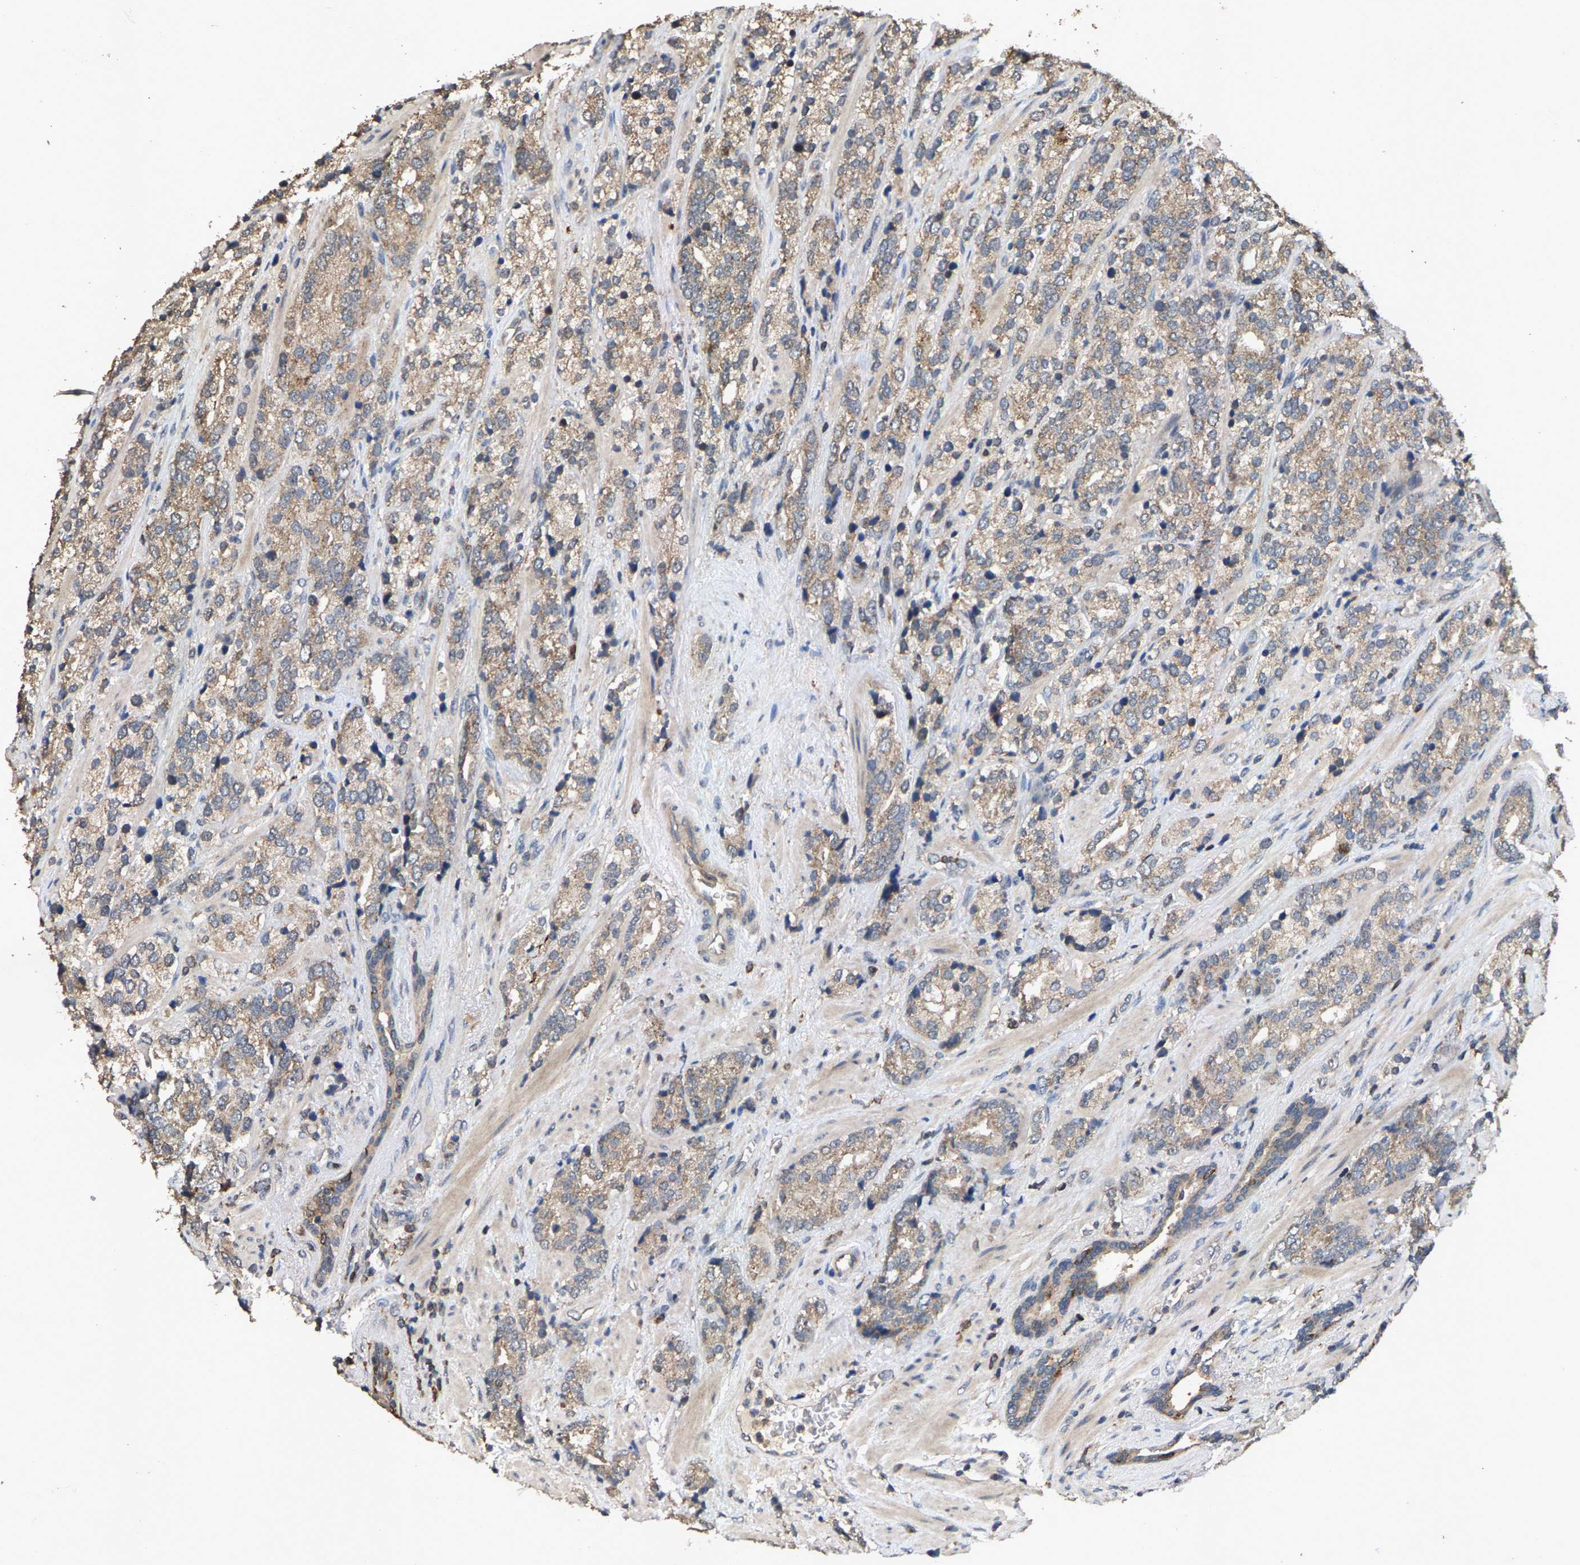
{"staining": {"intensity": "moderate", "quantity": ">75%", "location": "cytoplasmic/membranous"}, "tissue": "prostate cancer", "cell_type": "Tumor cells", "image_type": "cancer", "snomed": [{"axis": "morphology", "description": "Adenocarcinoma, High grade"}, {"axis": "topography", "description": "Prostate"}], "caption": "Immunohistochemical staining of prostate cancer (high-grade adenocarcinoma) demonstrates moderate cytoplasmic/membranous protein expression in about >75% of tumor cells.", "gene": "TDRKH", "patient": {"sex": "male", "age": 71}}